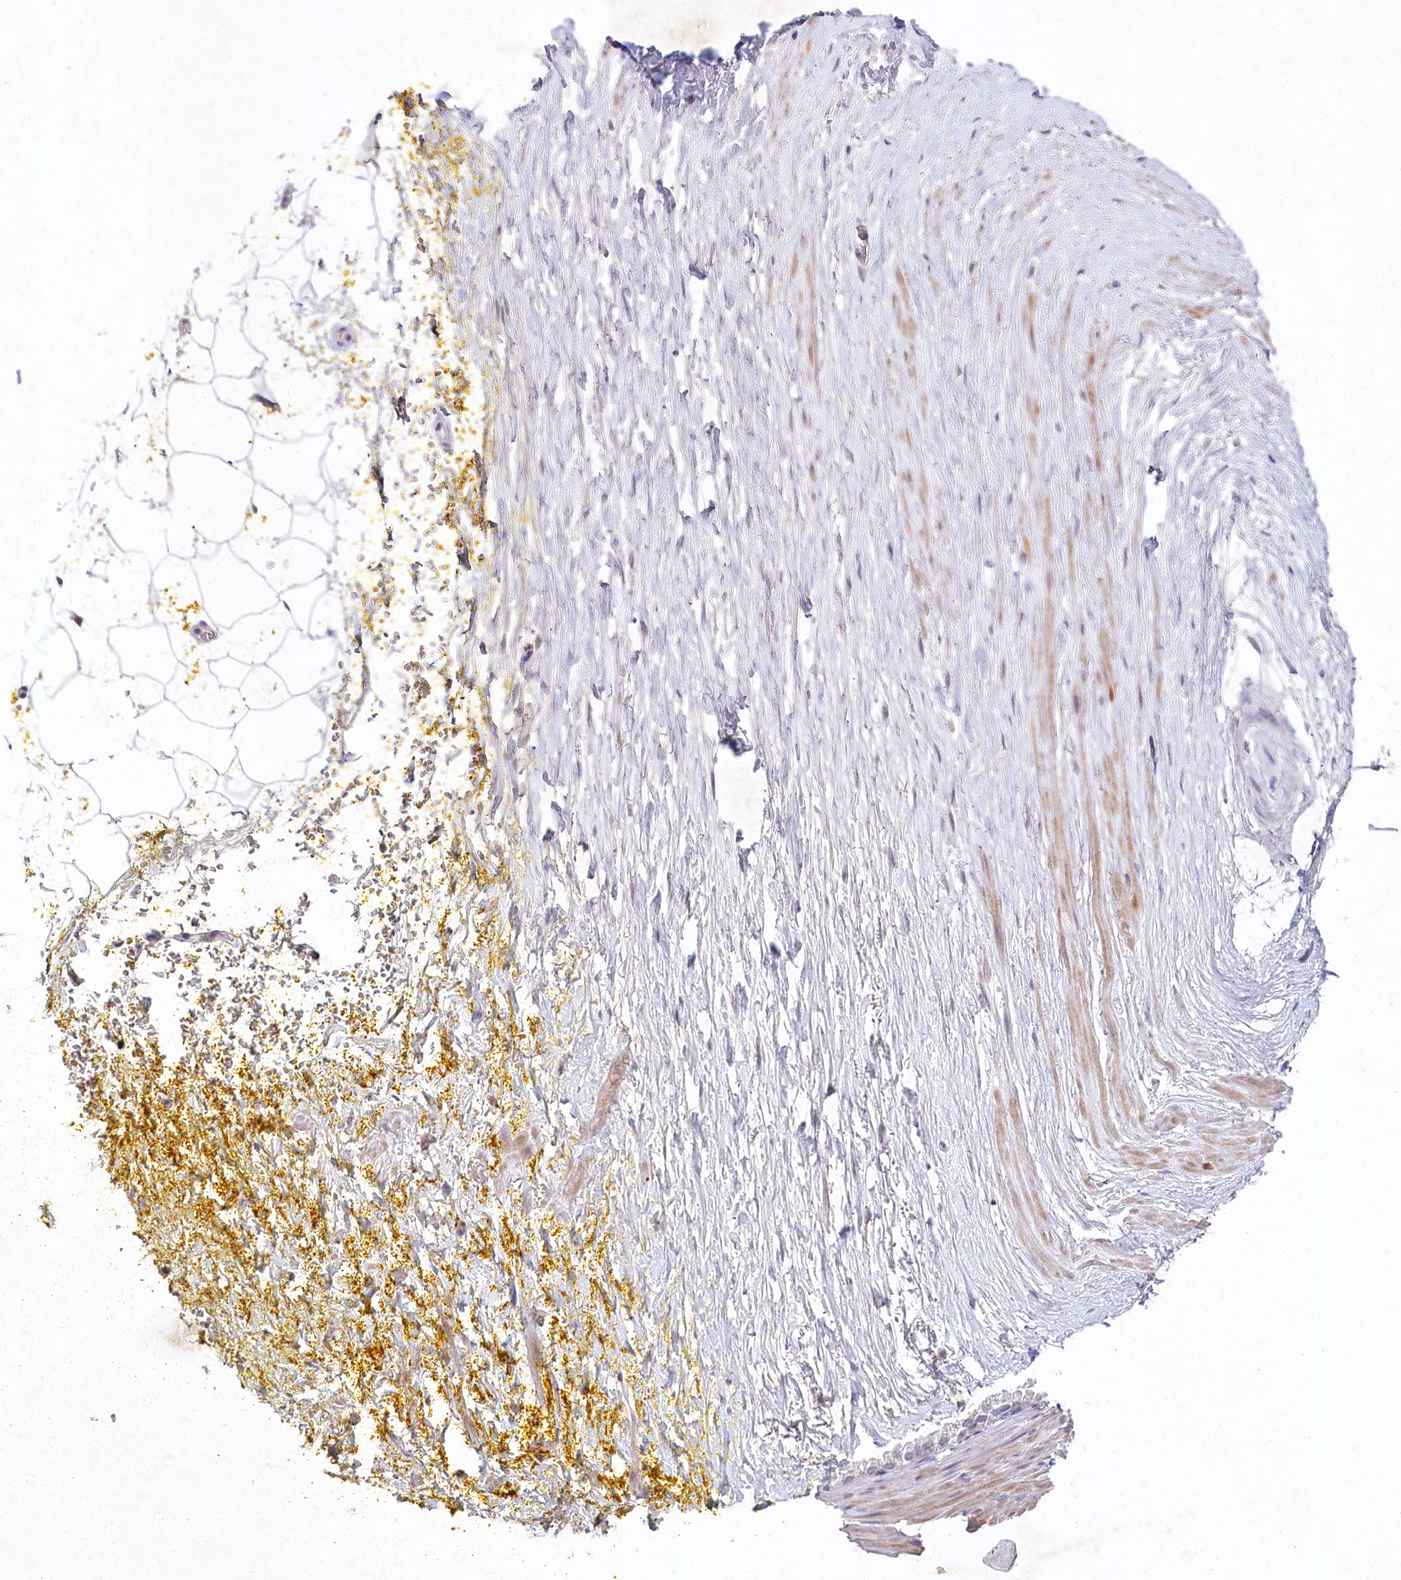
{"staining": {"intensity": "negative", "quantity": "none", "location": "none"}, "tissue": "adipose tissue", "cell_type": "Adipocytes", "image_type": "normal", "snomed": [{"axis": "morphology", "description": "Normal tissue, NOS"}, {"axis": "morphology", "description": "Adenocarcinoma, Low grade"}, {"axis": "topography", "description": "Prostate"}, {"axis": "topography", "description": "Peripheral nerve tissue"}], "caption": "Immunohistochemical staining of normal adipose tissue reveals no significant positivity in adipocytes.", "gene": "AMTN", "patient": {"sex": "male", "age": 63}}